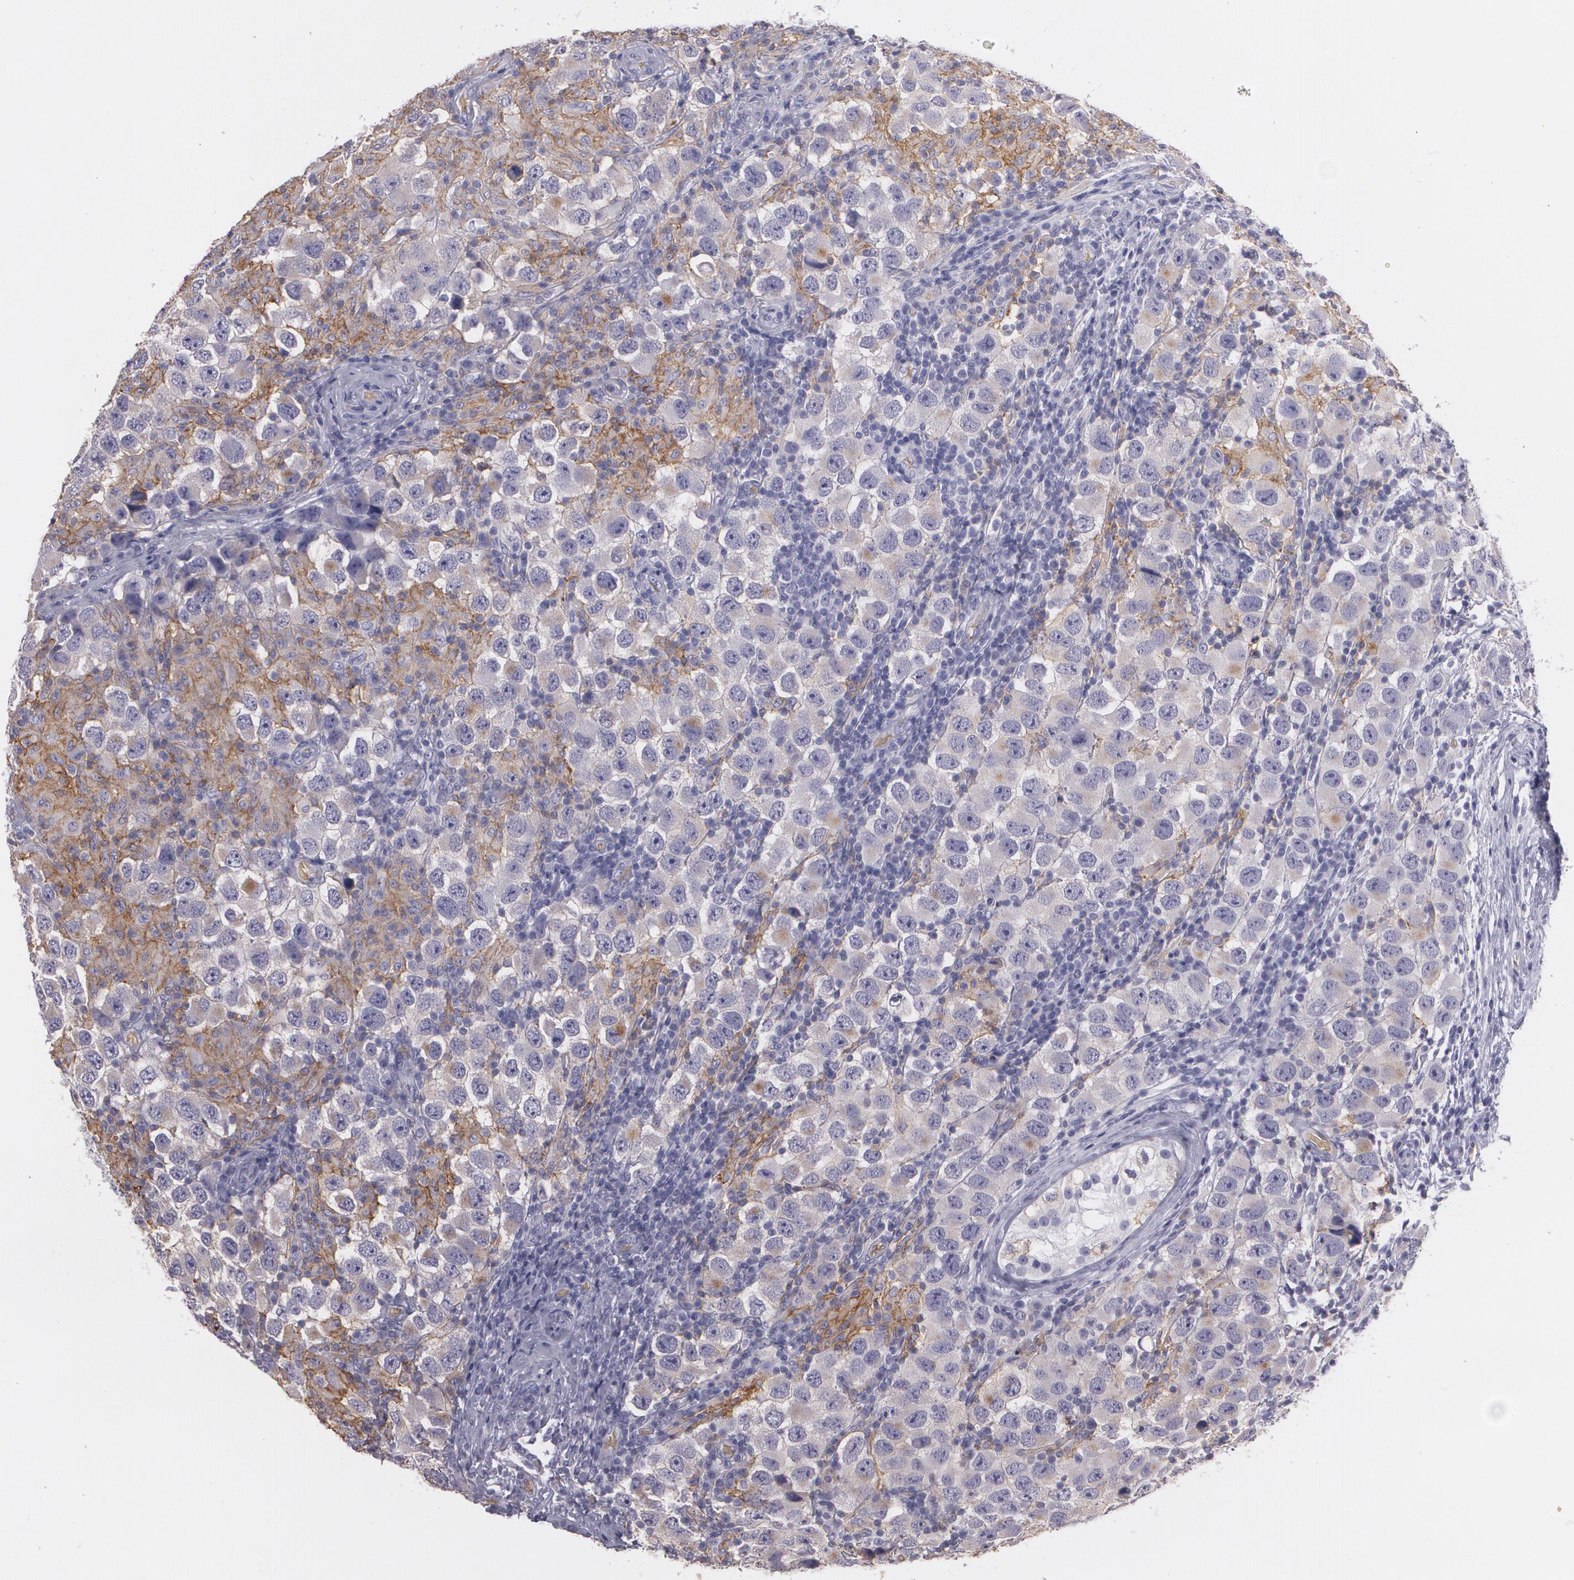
{"staining": {"intensity": "weak", "quantity": "<25%", "location": "cytoplasmic/membranous"}, "tissue": "testis cancer", "cell_type": "Tumor cells", "image_type": "cancer", "snomed": [{"axis": "morphology", "description": "Carcinoma, Embryonal, NOS"}, {"axis": "topography", "description": "Testis"}], "caption": "An image of human testis embryonal carcinoma is negative for staining in tumor cells.", "gene": "ACE", "patient": {"sex": "male", "age": 21}}